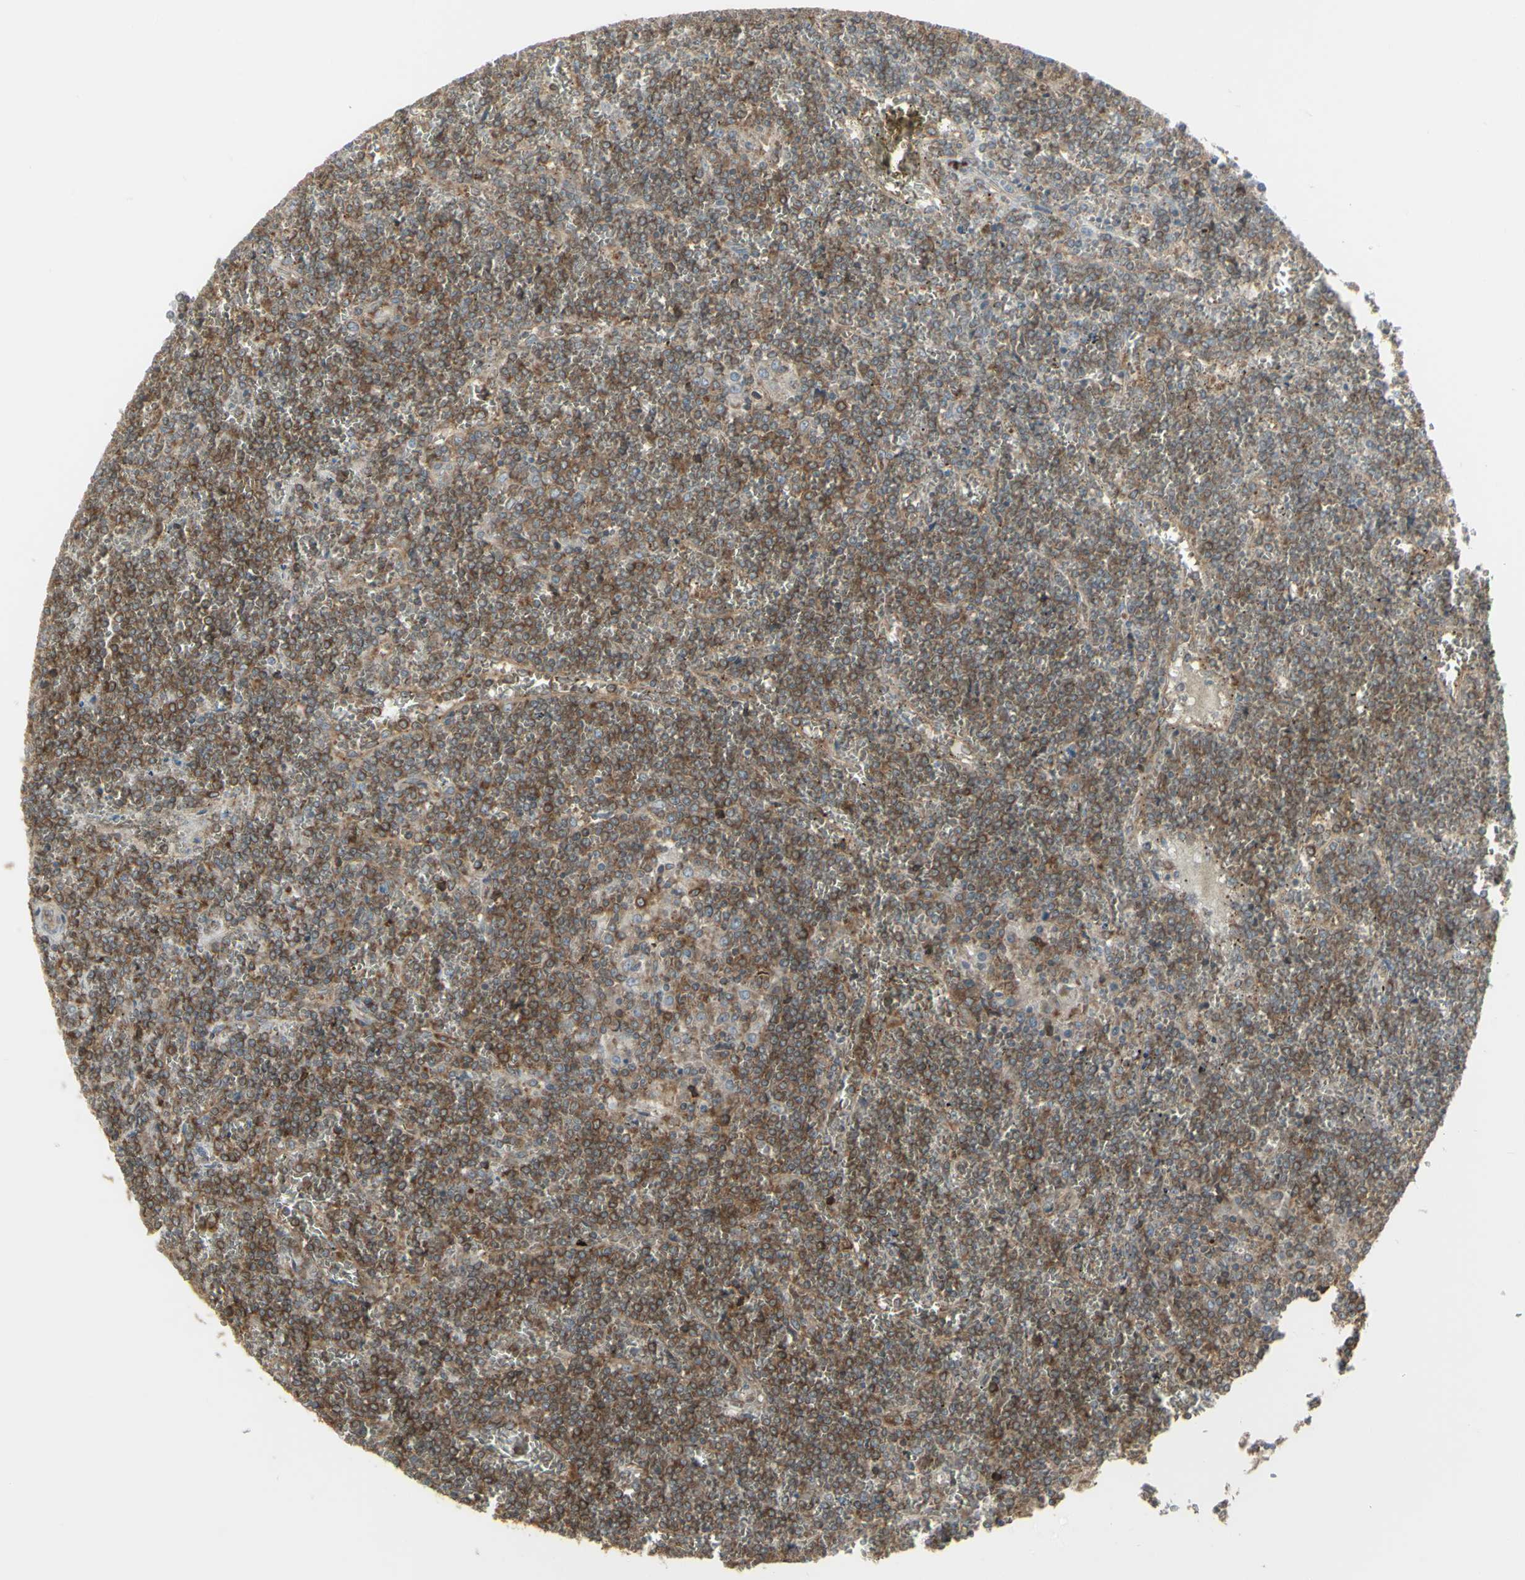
{"staining": {"intensity": "moderate", "quantity": ">75%", "location": "cytoplasmic/membranous"}, "tissue": "lymphoma", "cell_type": "Tumor cells", "image_type": "cancer", "snomed": [{"axis": "morphology", "description": "Malignant lymphoma, non-Hodgkin's type, Low grade"}, {"axis": "topography", "description": "Spleen"}], "caption": "Lymphoma tissue shows moderate cytoplasmic/membranous expression in approximately >75% of tumor cells", "gene": "FKBP3", "patient": {"sex": "female", "age": 19}}